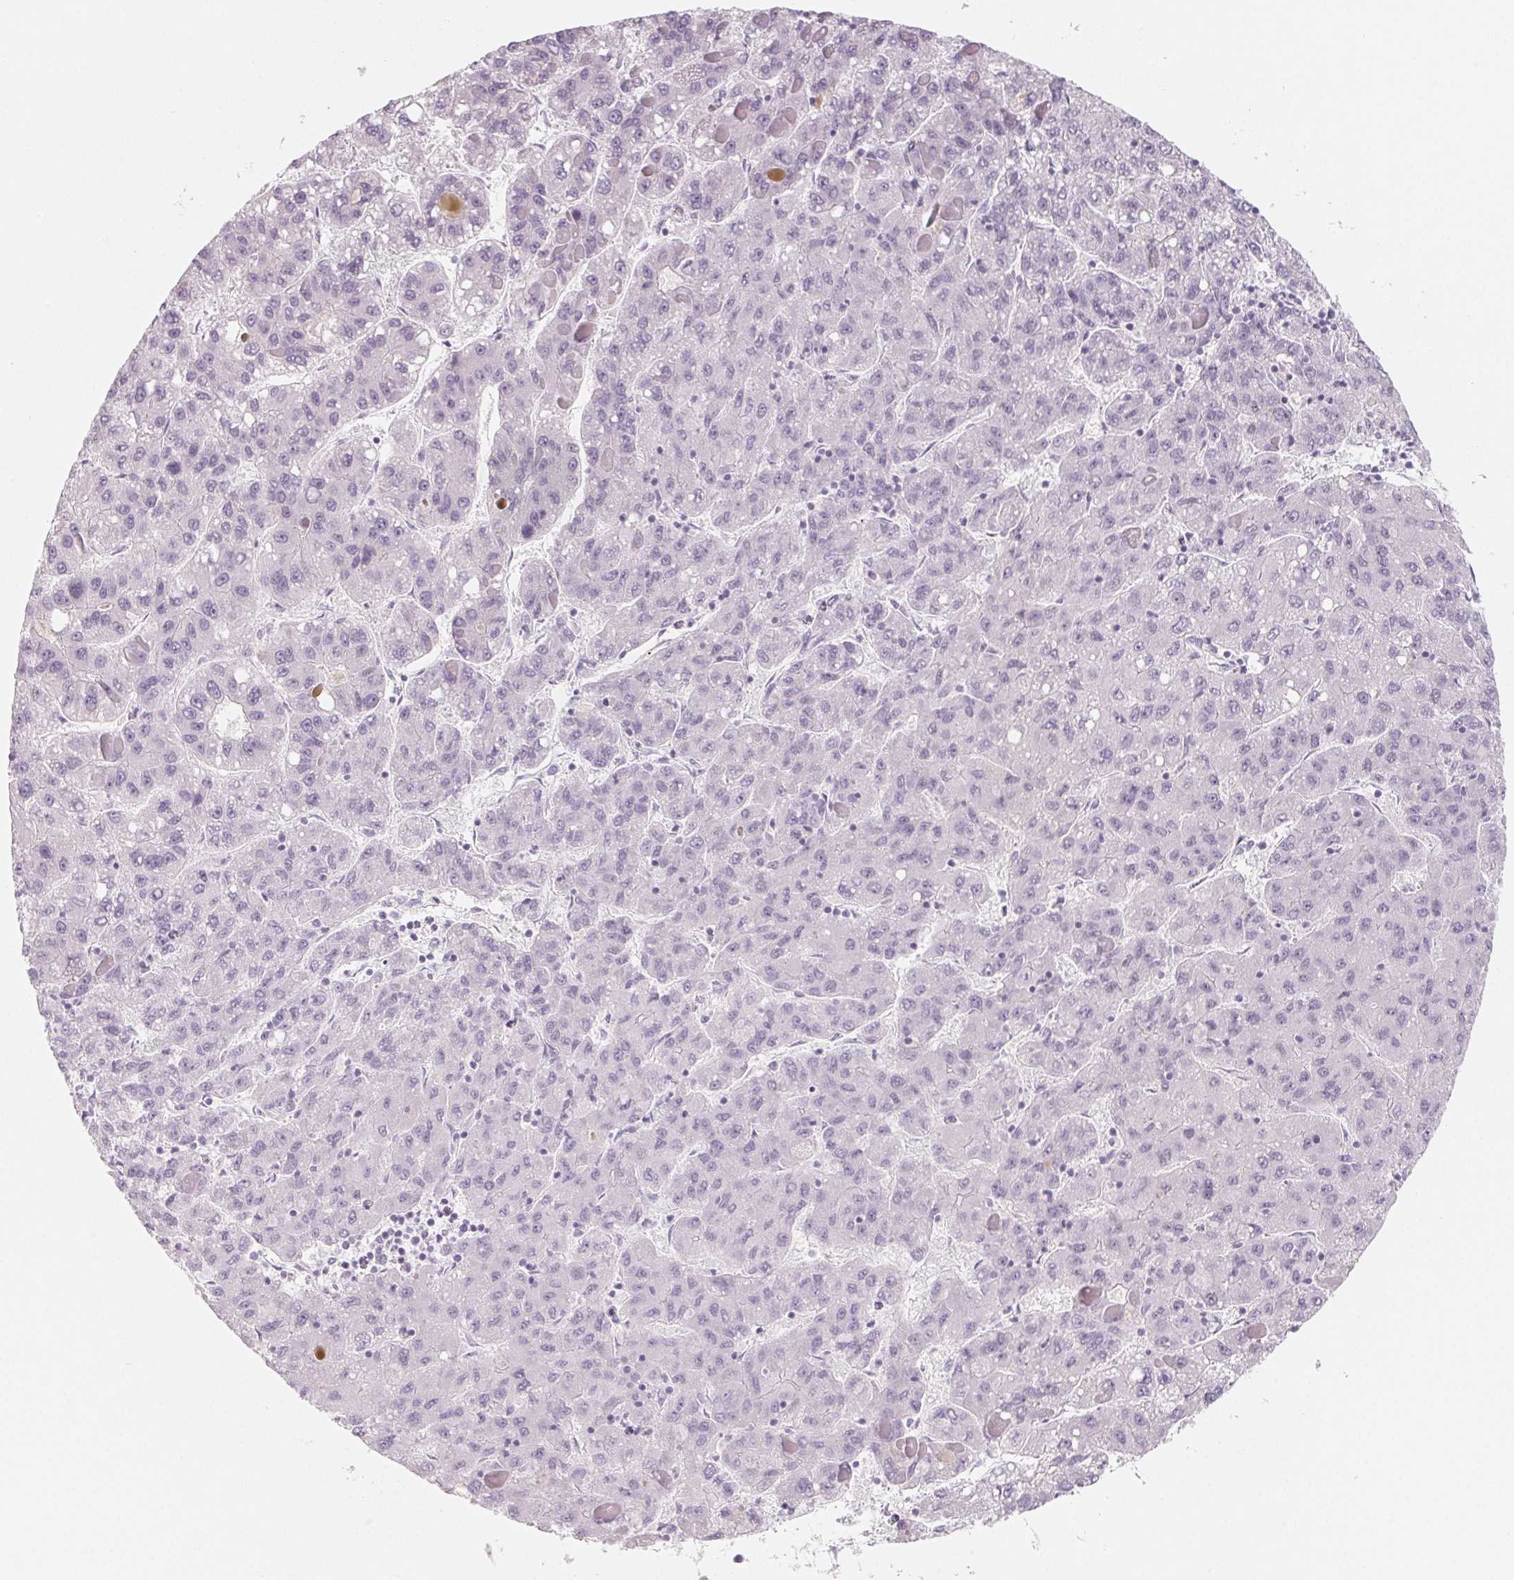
{"staining": {"intensity": "negative", "quantity": "none", "location": "none"}, "tissue": "liver cancer", "cell_type": "Tumor cells", "image_type": "cancer", "snomed": [{"axis": "morphology", "description": "Carcinoma, Hepatocellular, NOS"}, {"axis": "topography", "description": "Liver"}], "caption": "High power microscopy histopathology image of an immunohistochemistry image of liver cancer, revealing no significant expression in tumor cells.", "gene": "SH3GL2", "patient": {"sex": "female", "age": 82}}